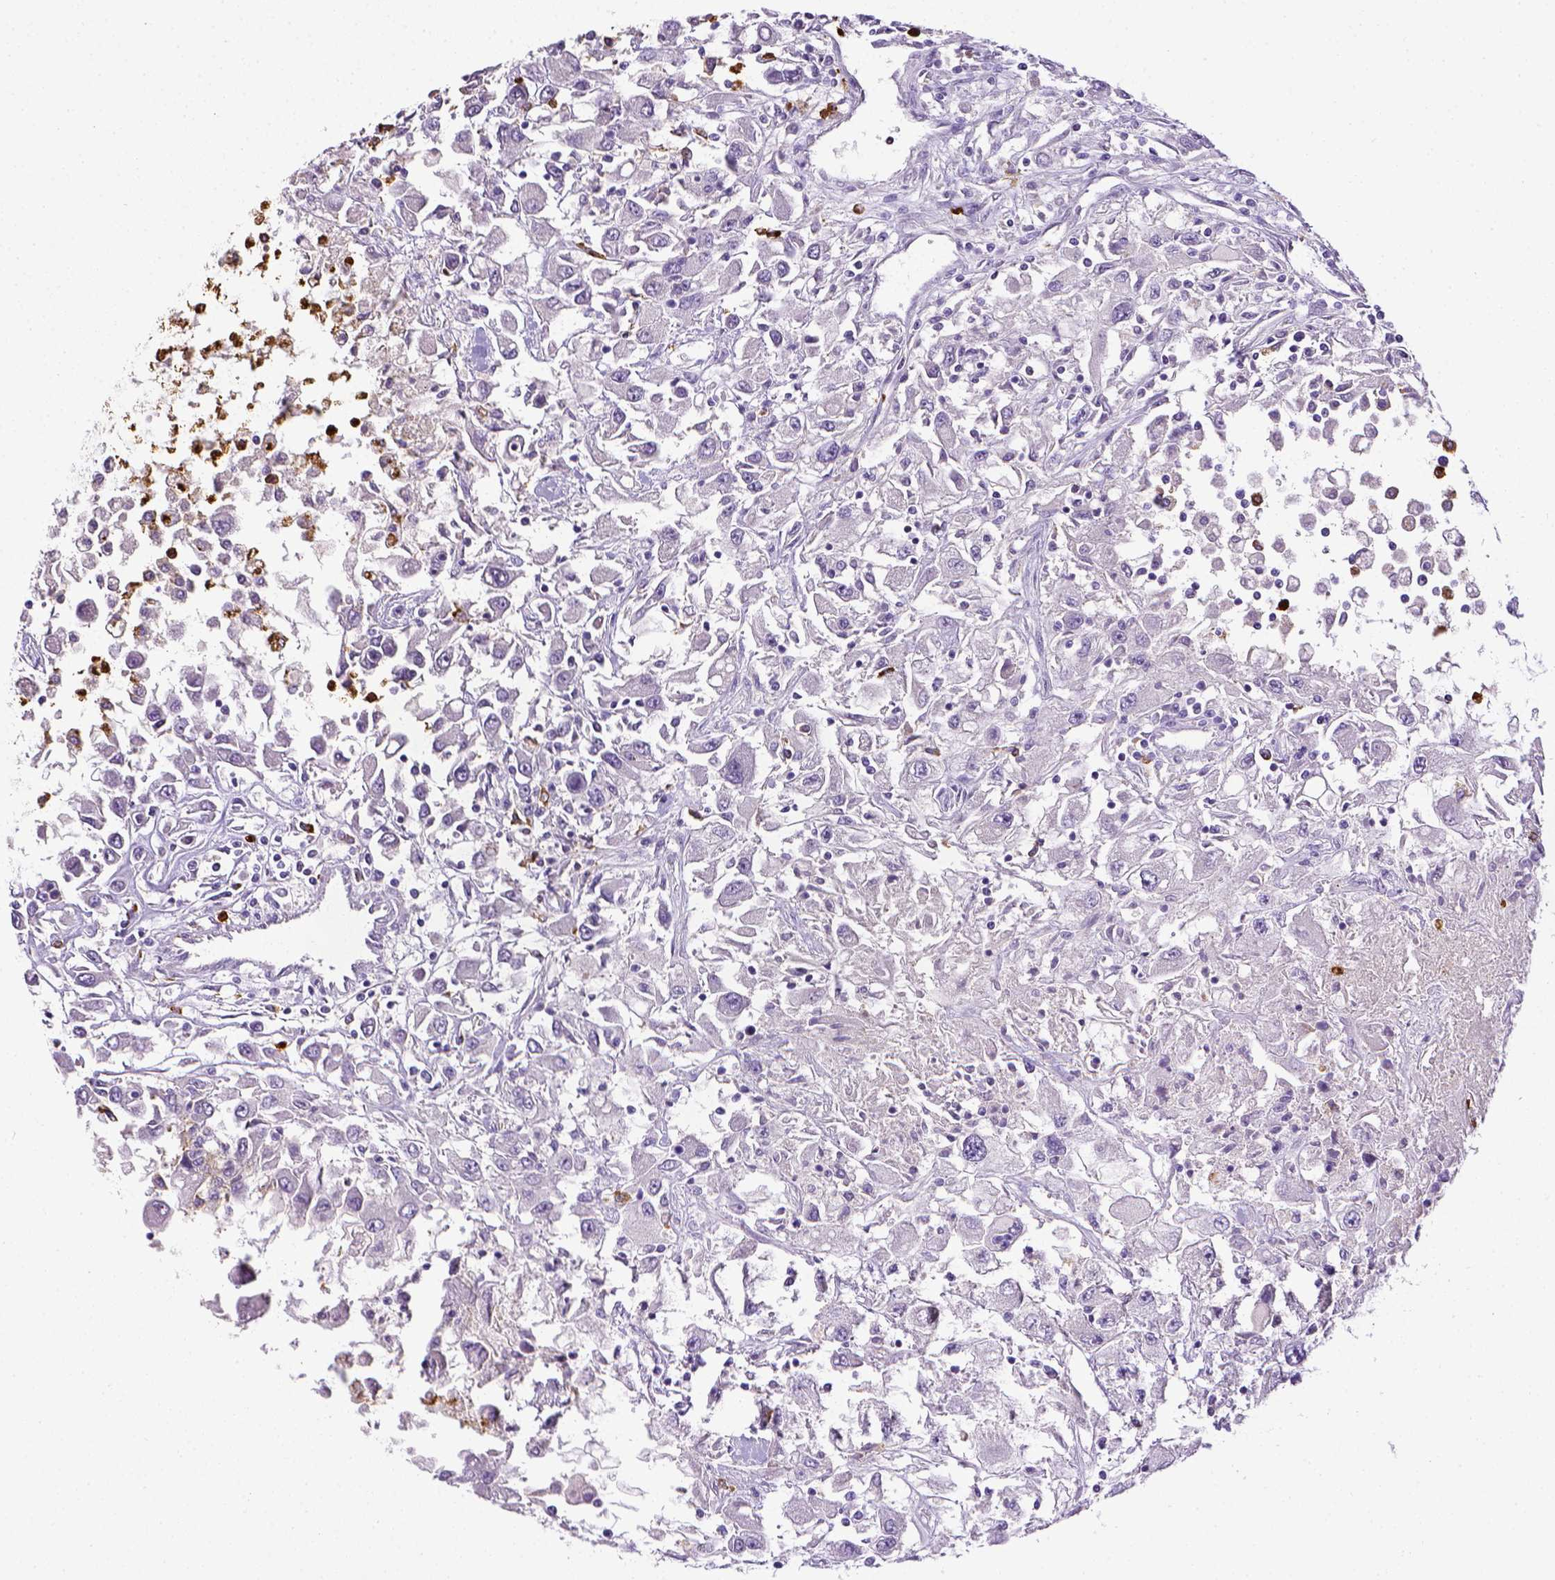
{"staining": {"intensity": "negative", "quantity": "none", "location": "none"}, "tissue": "renal cancer", "cell_type": "Tumor cells", "image_type": "cancer", "snomed": [{"axis": "morphology", "description": "Adenocarcinoma, NOS"}, {"axis": "topography", "description": "Kidney"}], "caption": "This histopathology image is of renal adenocarcinoma stained with immunohistochemistry to label a protein in brown with the nuclei are counter-stained blue. There is no expression in tumor cells.", "gene": "ITGAM", "patient": {"sex": "female", "age": 67}}